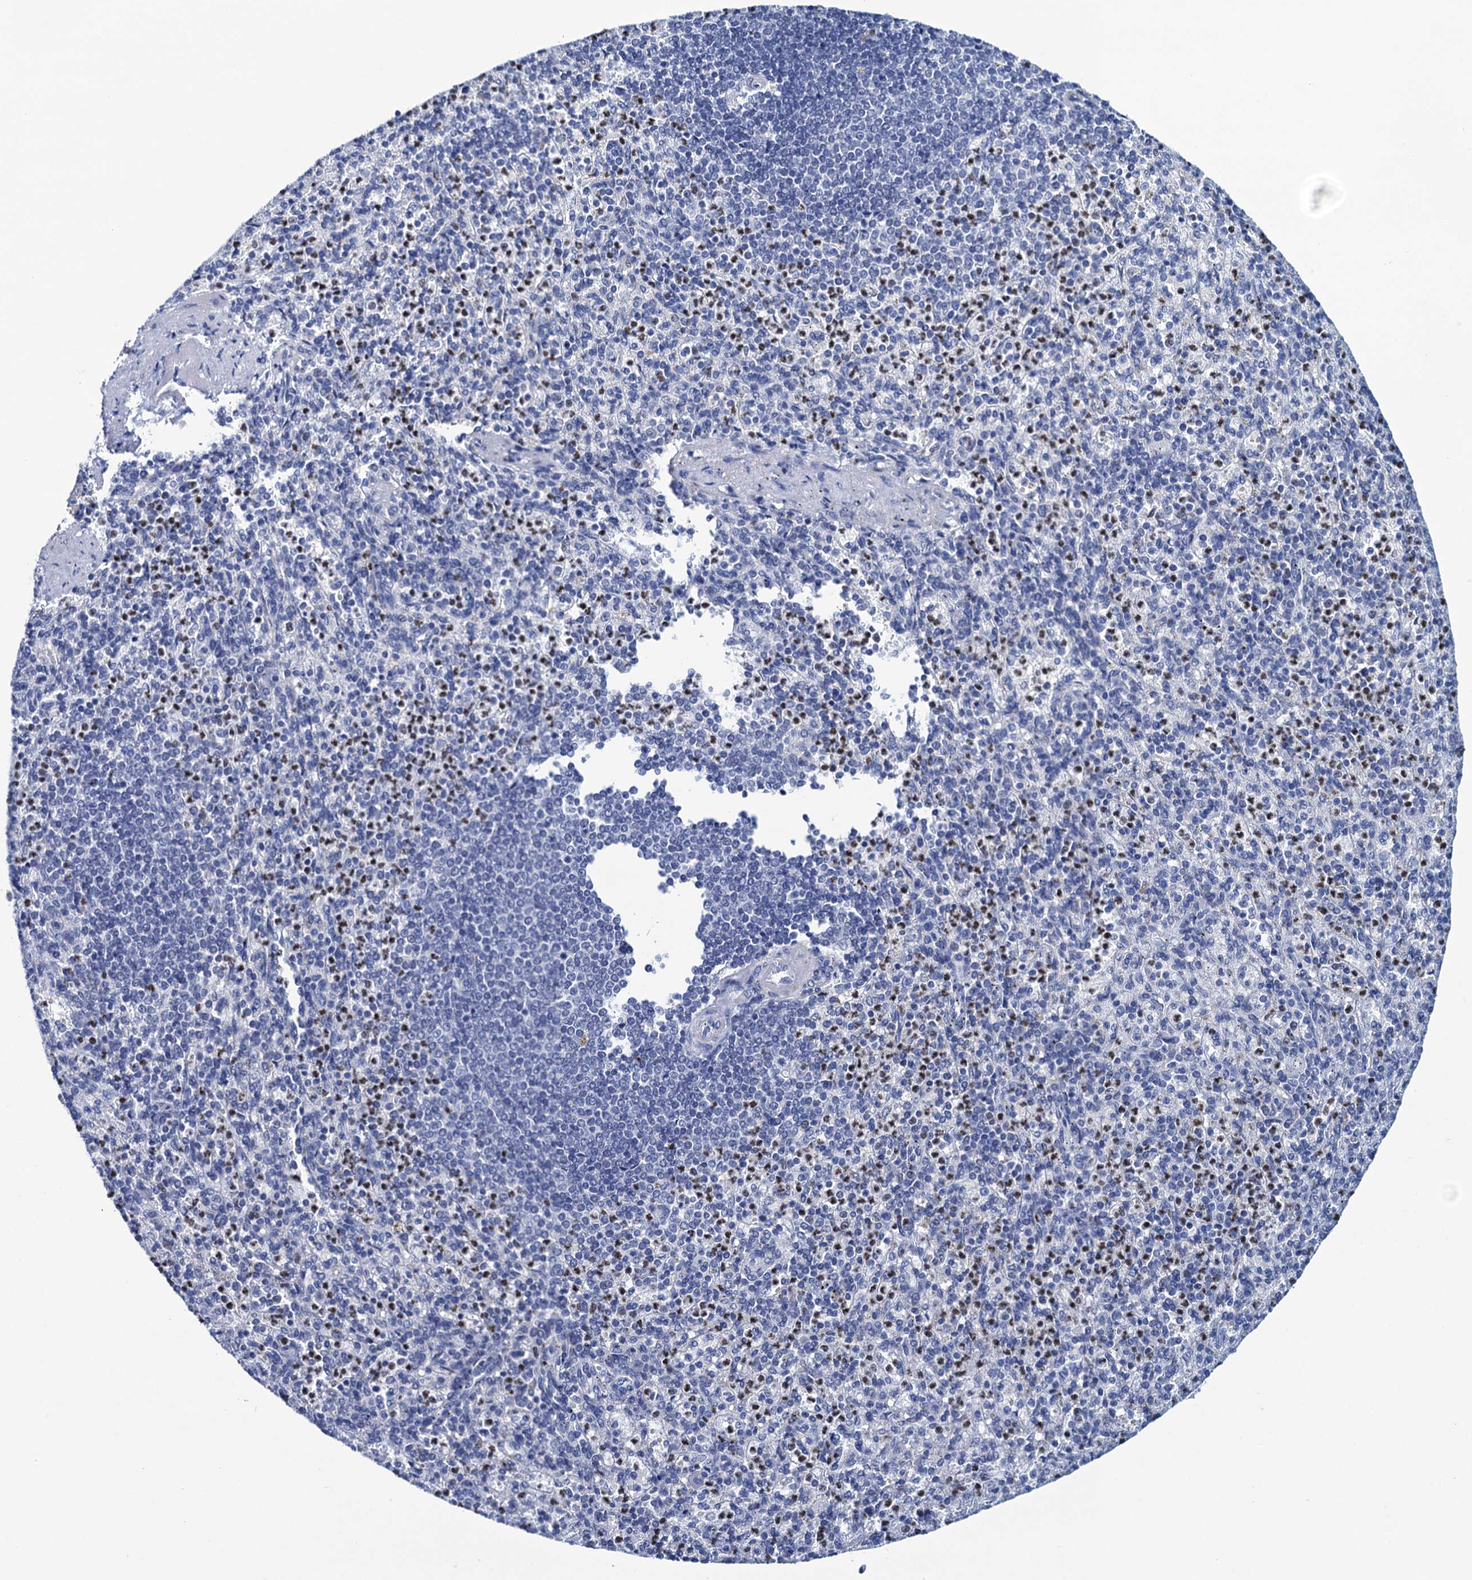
{"staining": {"intensity": "moderate", "quantity": "25%-75%", "location": "nuclear"}, "tissue": "spleen", "cell_type": "Cells in red pulp", "image_type": "normal", "snomed": [{"axis": "morphology", "description": "Normal tissue, NOS"}, {"axis": "topography", "description": "Spleen"}], "caption": "High-power microscopy captured an IHC photomicrograph of benign spleen, revealing moderate nuclear staining in about 25%-75% of cells in red pulp. (DAB (3,3'-diaminobenzidine) IHC with brightfield microscopy, high magnification).", "gene": "RHCG", "patient": {"sex": "female", "age": 74}}